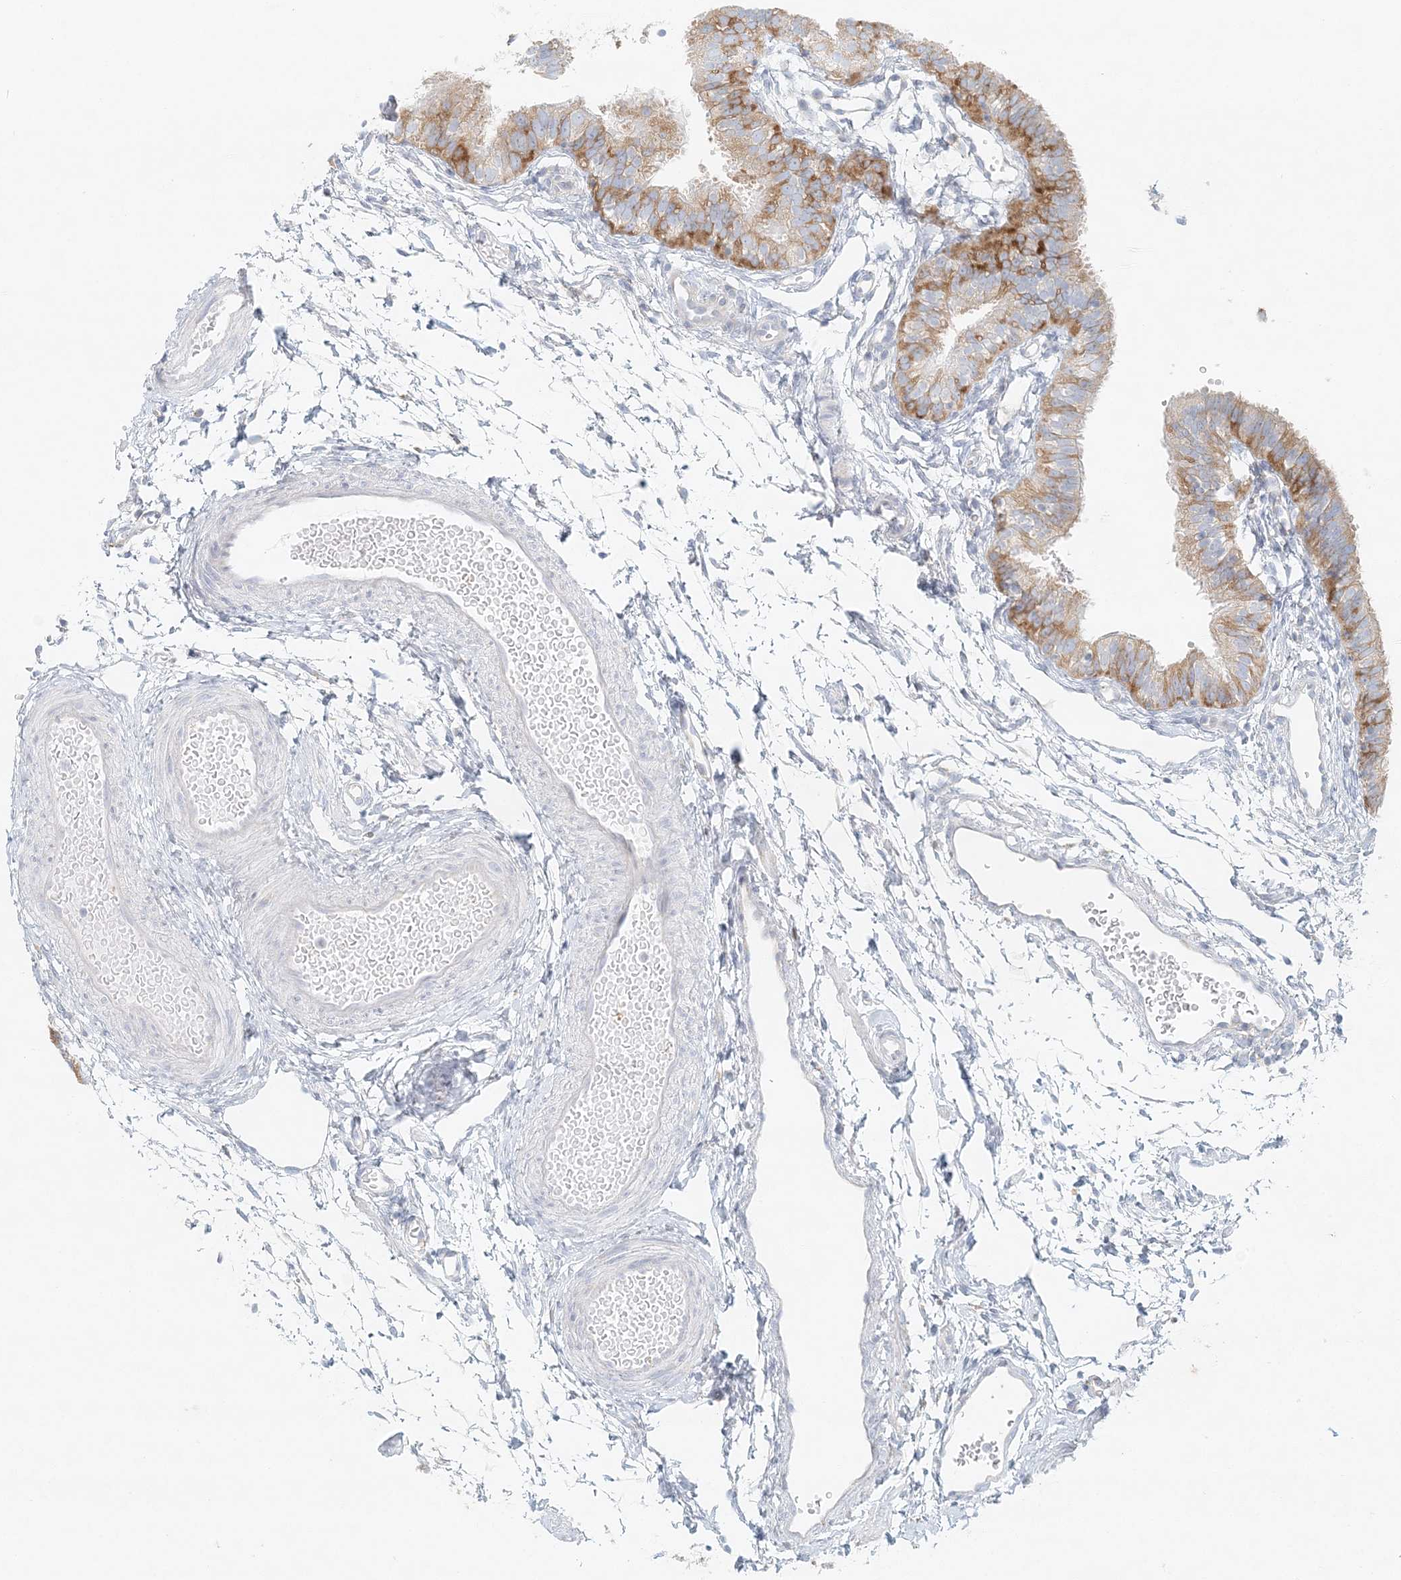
{"staining": {"intensity": "moderate", "quantity": ">75%", "location": "cytoplasmic/membranous"}, "tissue": "fallopian tube", "cell_type": "Glandular cells", "image_type": "normal", "snomed": [{"axis": "morphology", "description": "Normal tissue, NOS"}, {"axis": "topography", "description": "Fallopian tube"}], "caption": "The histopathology image demonstrates staining of normal fallopian tube, revealing moderate cytoplasmic/membranous protein expression (brown color) within glandular cells. Immunohistochemistry stains the protein in brown and the nuclei are stained blue.", "gene": "STK11IP", "patient": {"sex": "female", "age": 35}}